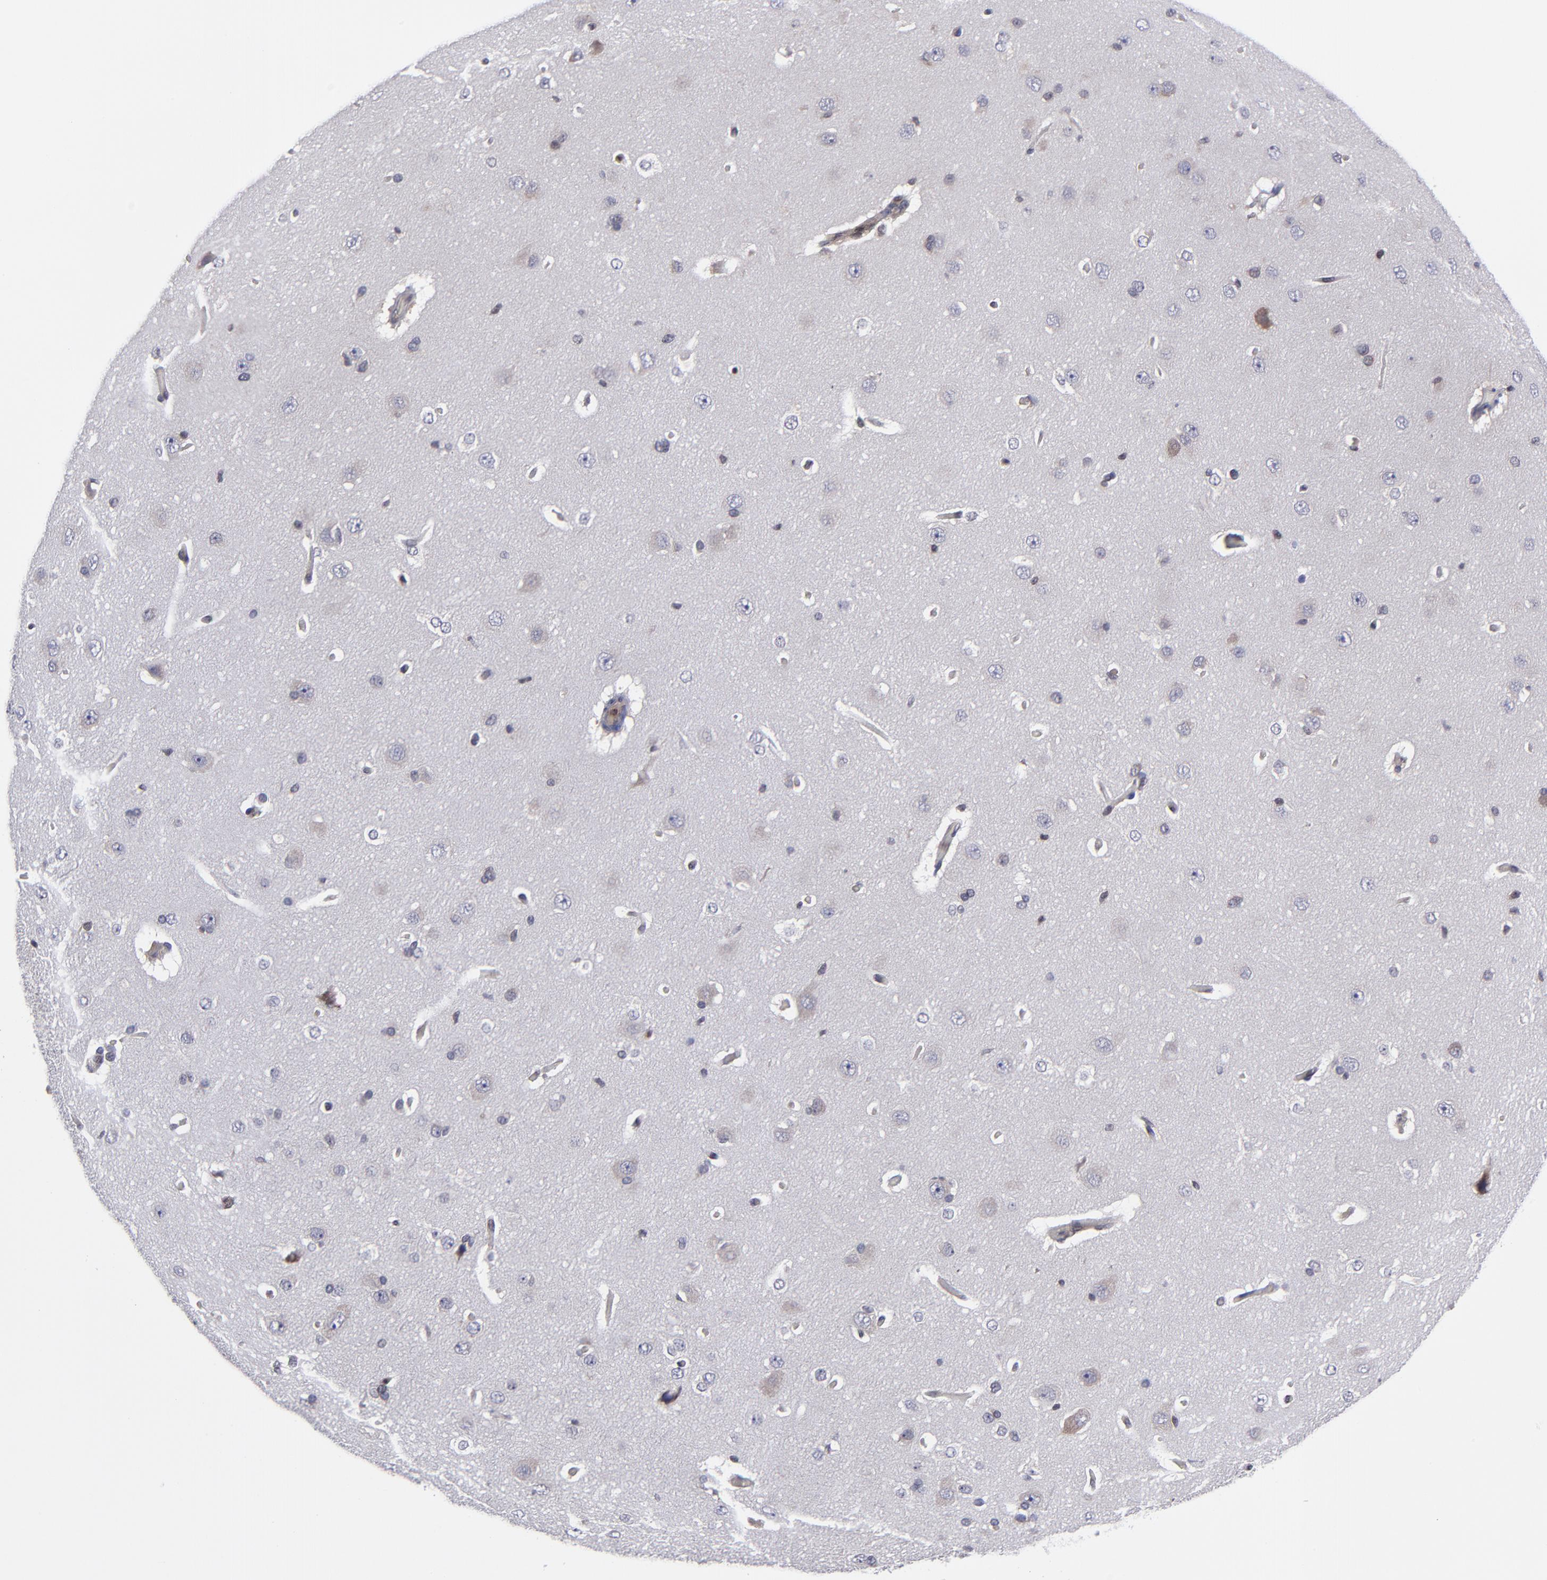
{"staining": {"intensity": "weak", "quantity": "25%-75%", "location": "cytoplasmic/membranous"}, "tissue": "cerebral cortex", "cell_type": "Endothelial cells", "image_type": "normal", "snomed": [{"axis": "morphology", "description": "Normal tissue, NOS"}, {"axis": "topography", "description": "Cerebral cortex"}], "caption": "Immunohistochemistry photomicrograph of normal cerebral cortex: human cerebral cortex stained using immunohistochemistry (IHC) reveals low levels of weak protein expression localized specifically in the cytoplasmic/membranous of endothelial cells, appearing as a cytoplasmic/membranous brown color.", "gene": "UBE2L6", "patient": {"sex": "female", "age": 45}}